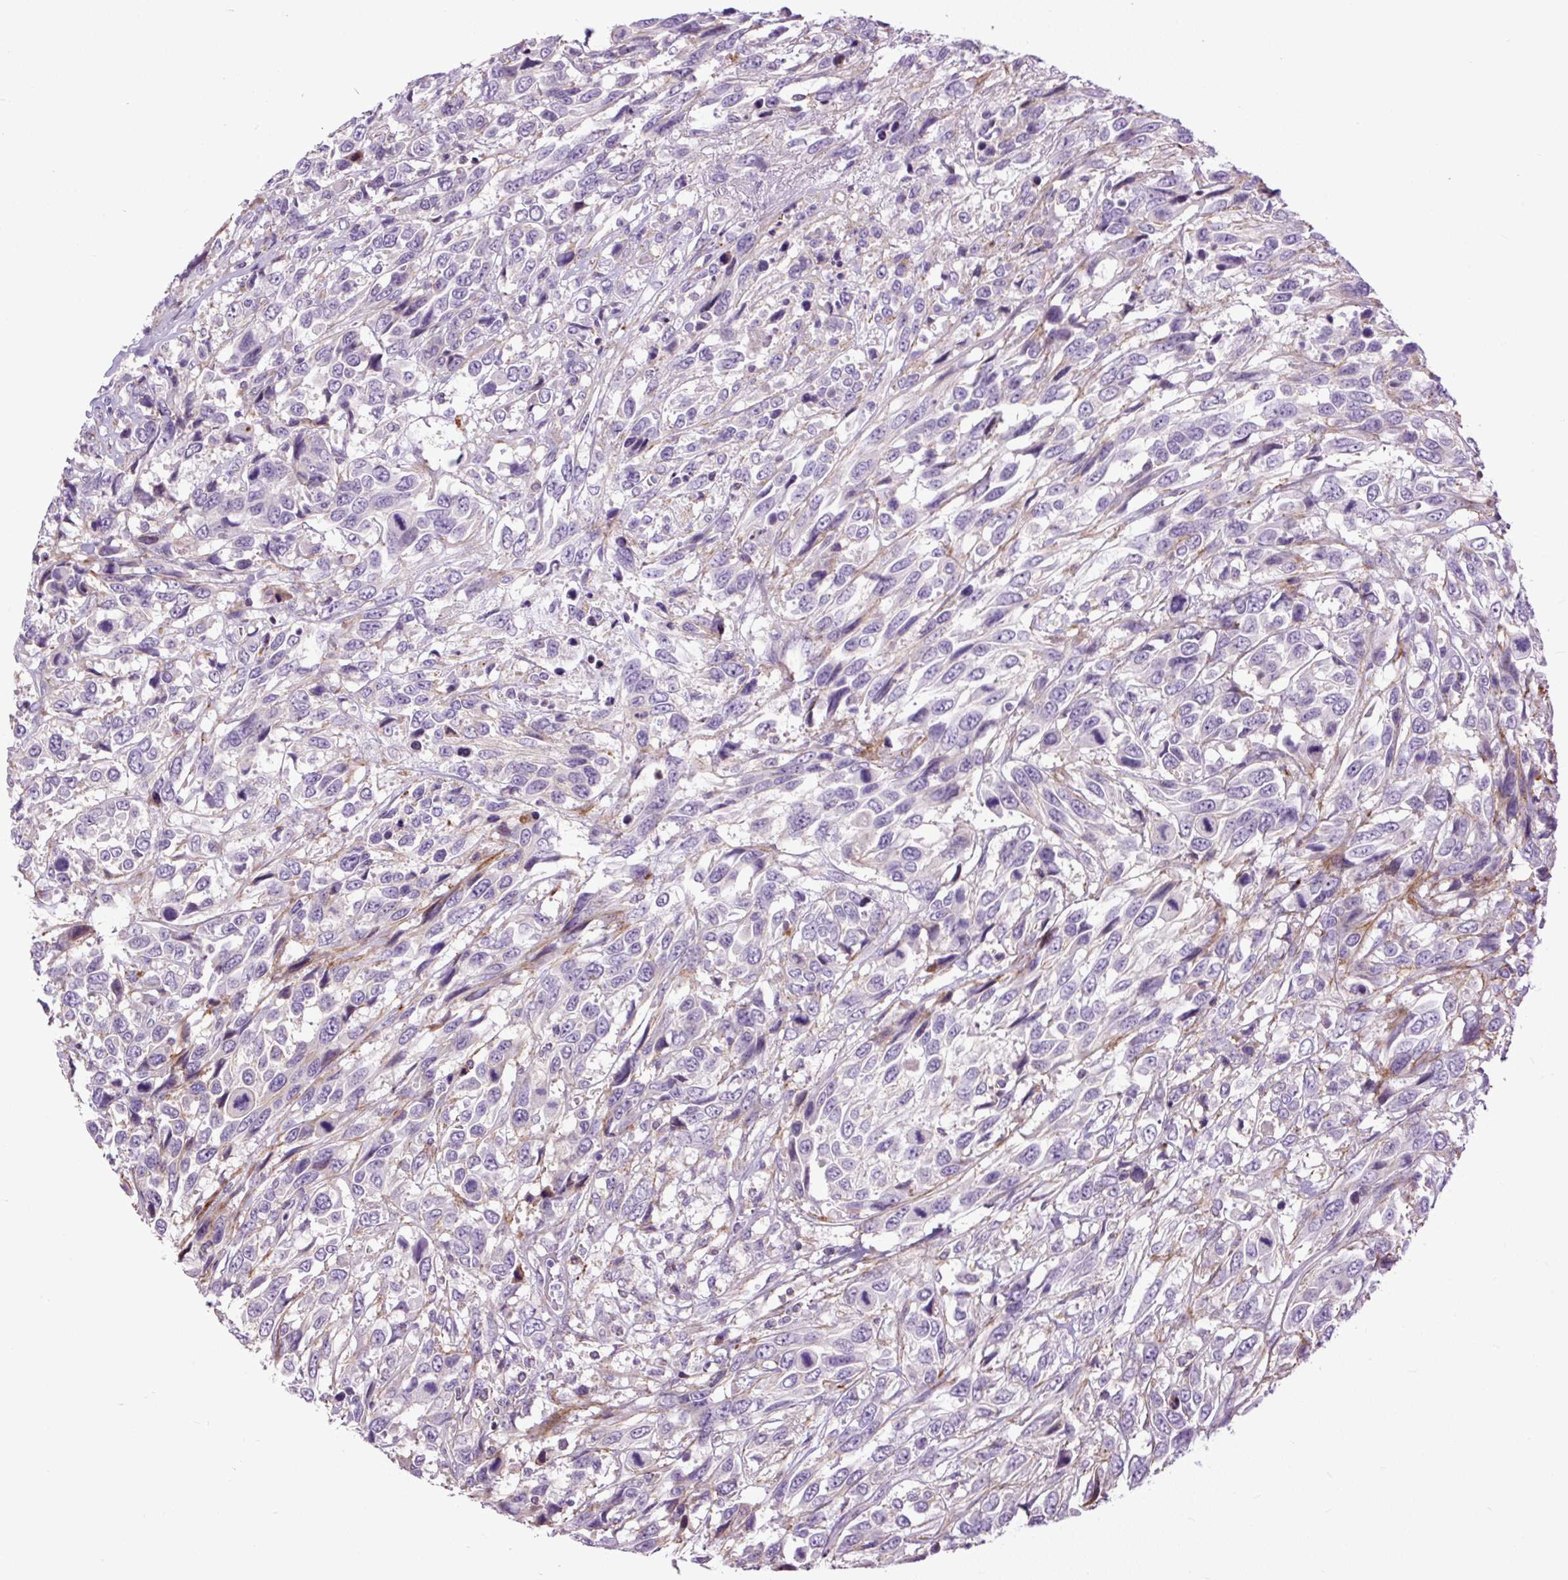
{"staining": {"intensity": "negative", "quantity": "none", "location": "none"}, "tissue": "urothelial cancer", "cell_type": "Tumor cells", "image_type": "cancer", "snomed": [{"axis": "morphology", "description": "Urothelial carcinoma, High grade"}, {"axis": "topography", "description": "Urinary bladder"}], "caption": "IHC photomicrograph of neoplastic tissue: human urothelial cancer stained with DAB shows no significant protein staining in tumor cells.", "gene": "ZNF197", "patient": {"sex": "female", "age": 70}}